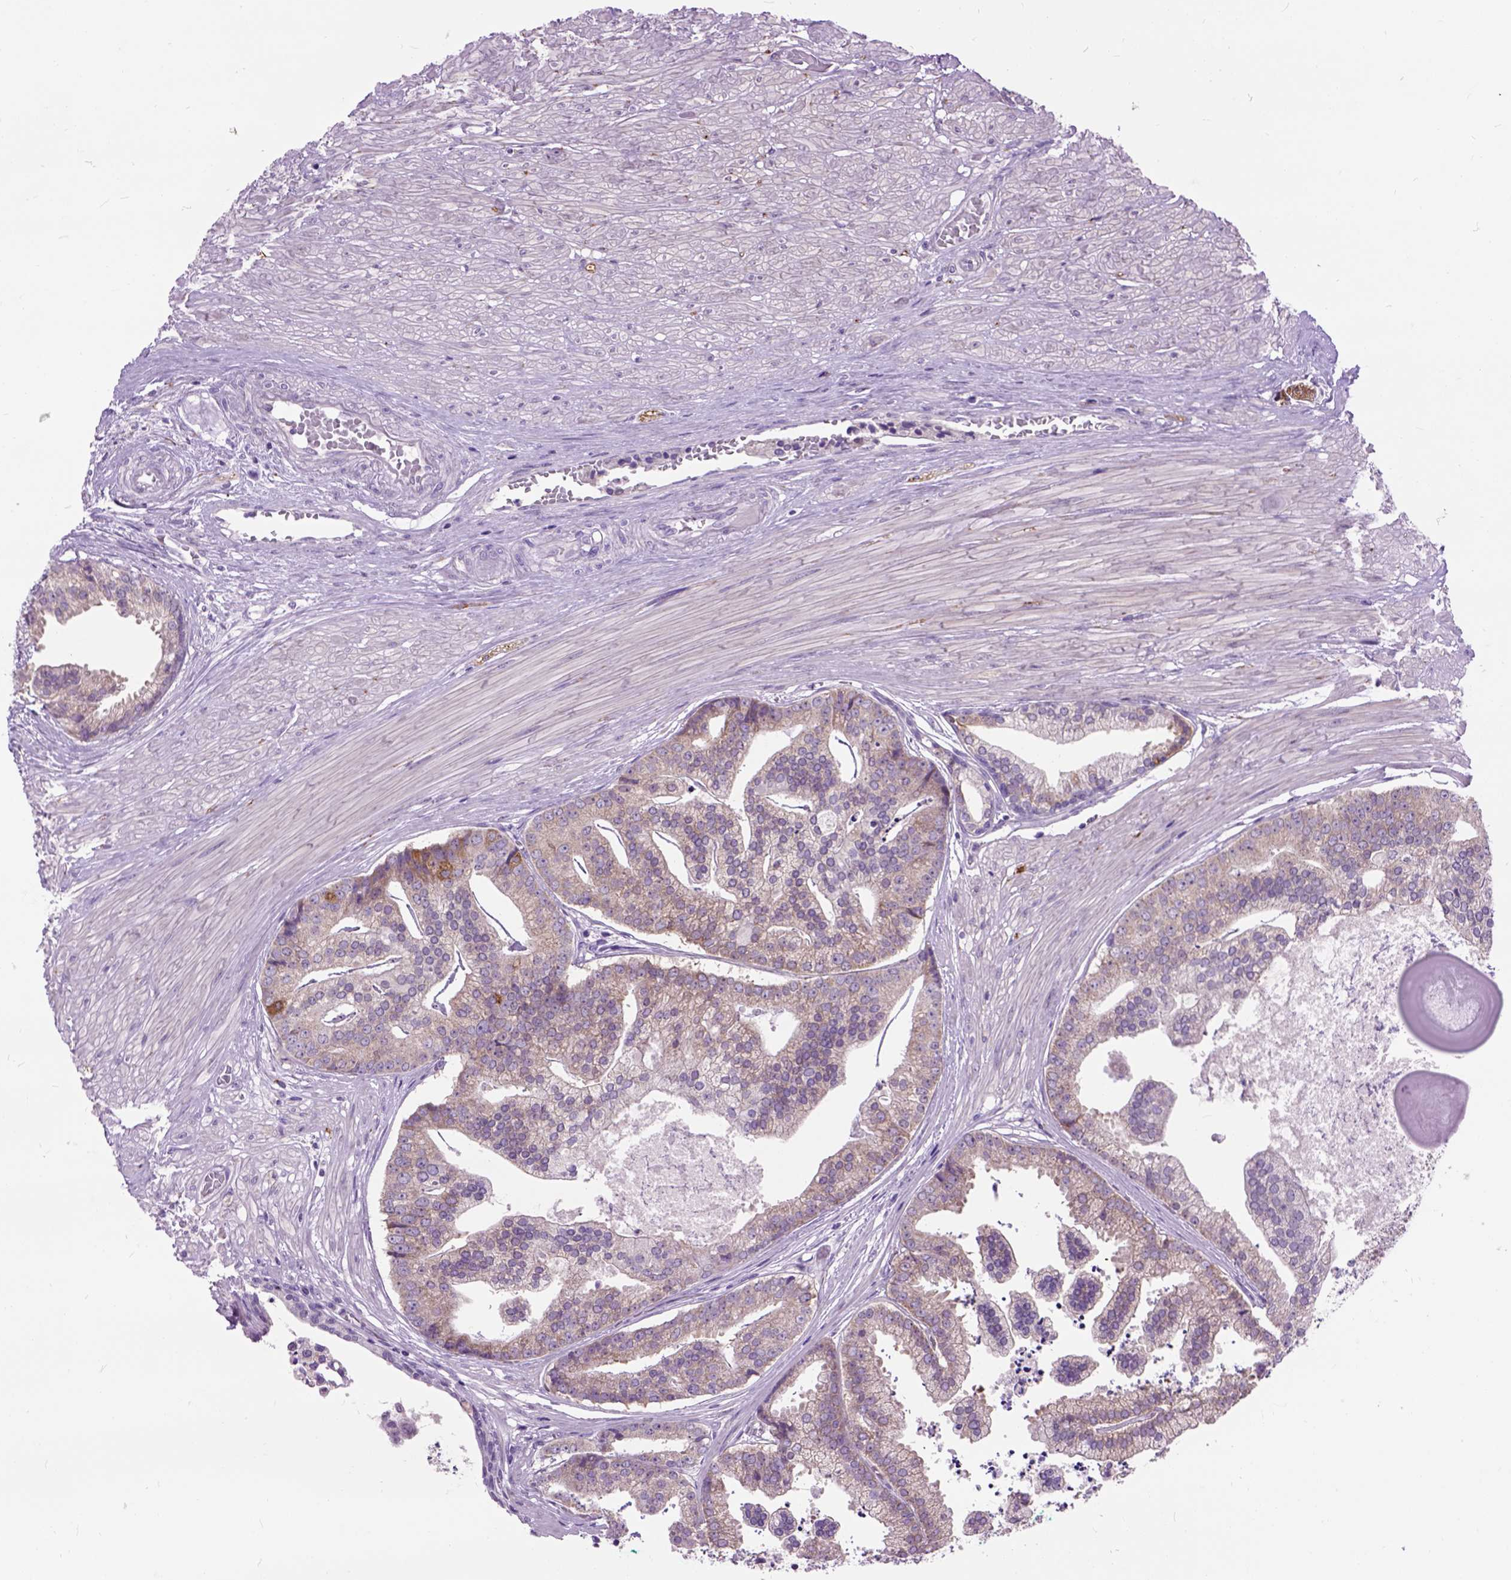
{"staining": {"intensity": "moderate", "quantity": "<25%", "location": "cytoplasmic/membranous"}, "tissue": "prostate cancer", "cell_type": "Tumor cells", "image_type": "cancer", "snomed": [{"axis": "morphology", "description": "Adenocarcinoma, NOS"}, {"axis": "topography", "description": "Prostate and seminal vesicle, NOS"}, {"axis": "topography", "description": "Prostate"}], "caption": "Prostate cancer (adenocarcinoma) stained for a protein exhibits moderate cytoplasmic/membranous positivity in tumor cells. (brown staining indicates protein expression, while blue staining denotes nuclei).", "gene": "MAPT", "patient": {"sex": "male", "age": 44}}